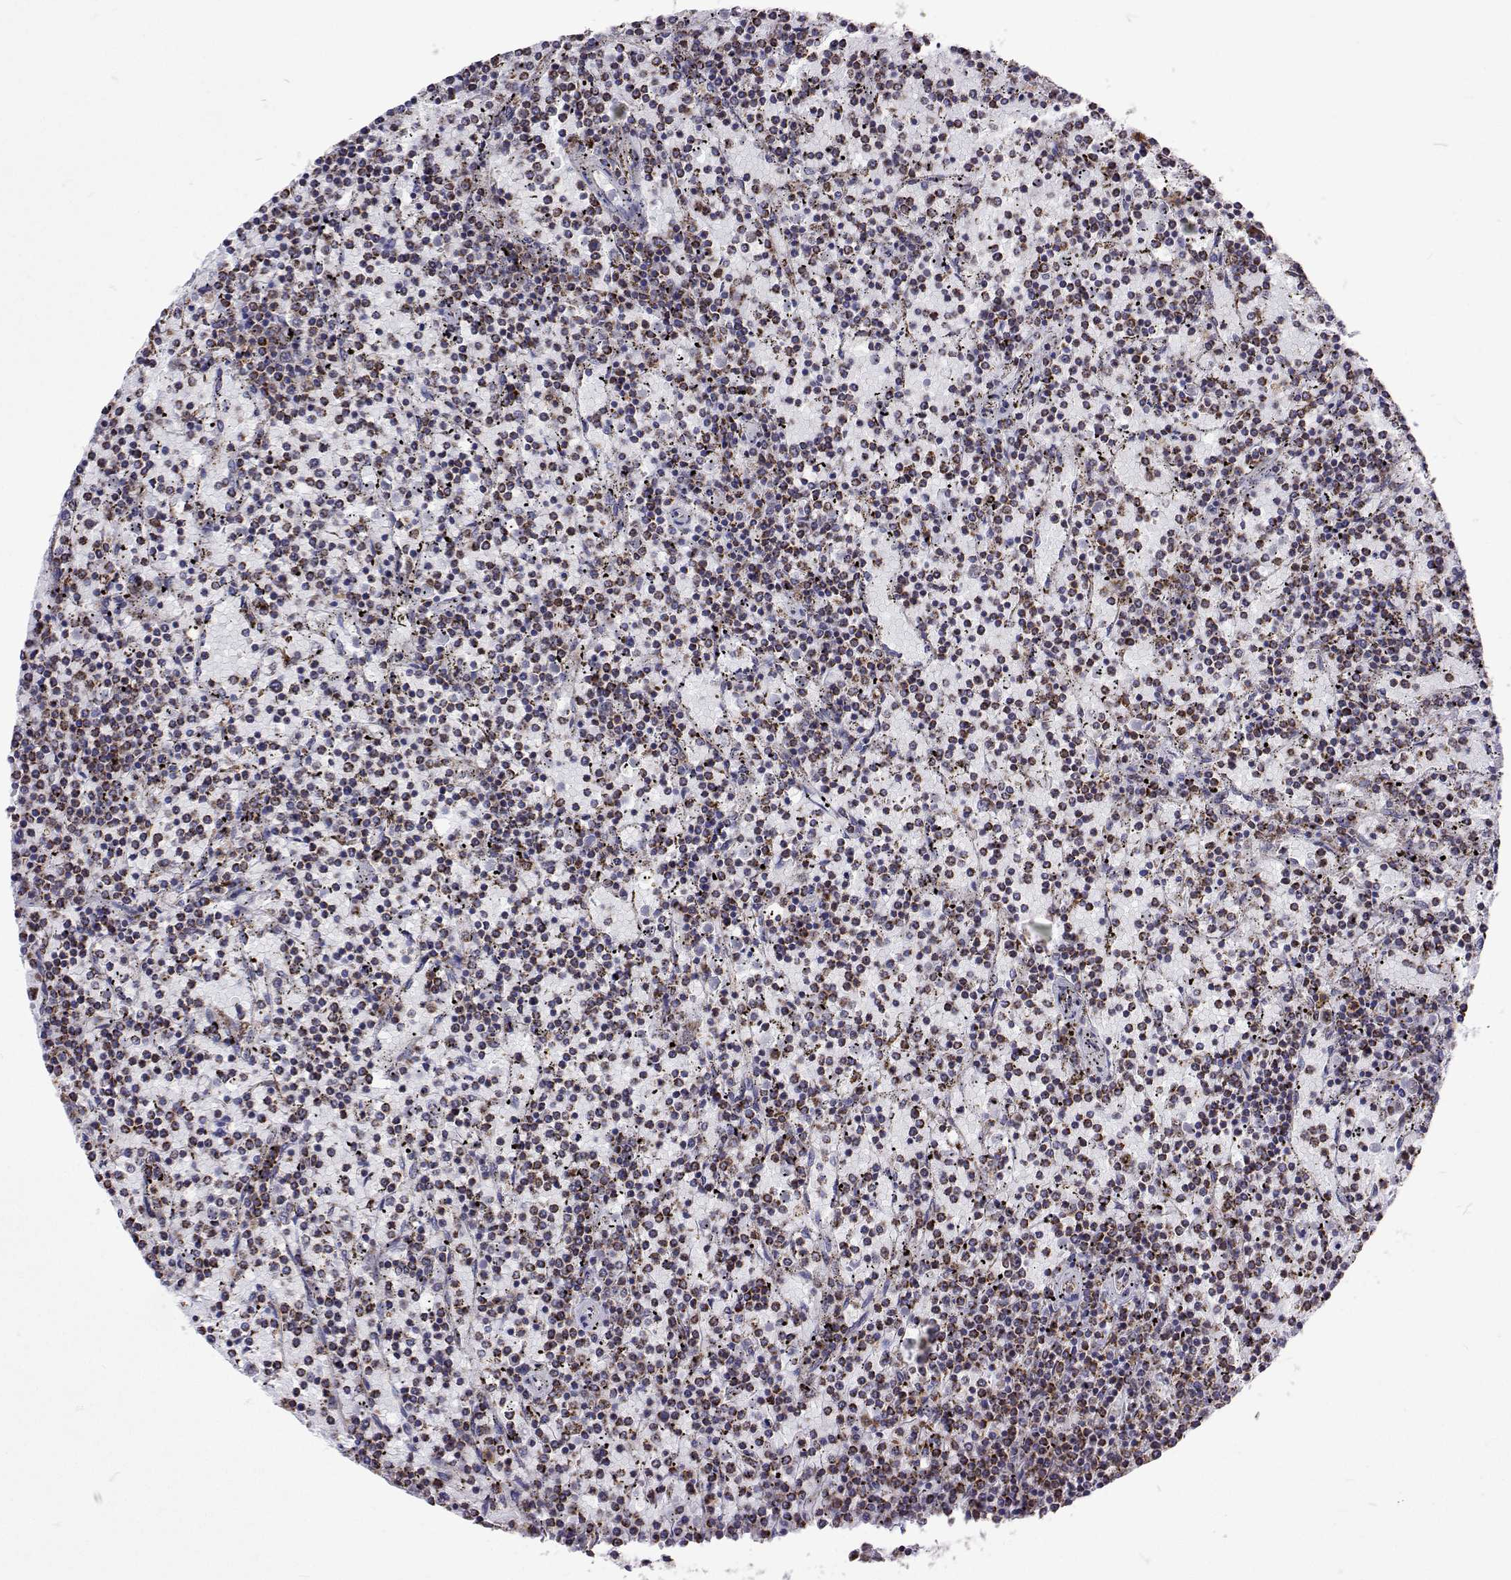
{"staining": {"intensity": "strong", "quantity": "25%-75%", "location": "cytoplasmic/membranous"}, "tissue": "lymphoma", "cell_type": "Tumor cells", "image_type": "cancer", "snomed": [{"axis": "morphology", "description": "Malignant lymphoma, non-Hodgkin's type, Low grade"}, {"axis": "topography", "description": "Spleen"}], "caption": "Brown immunohistochemical staining in human low-grade malignant lymphoma, non-Hodgkin's type shows strong cytoplasmic/membranous expression in approximately 25%-75% of tumor cells.", "gene": "MCCC2", "patient": {"sex": "female", "age": 77}}